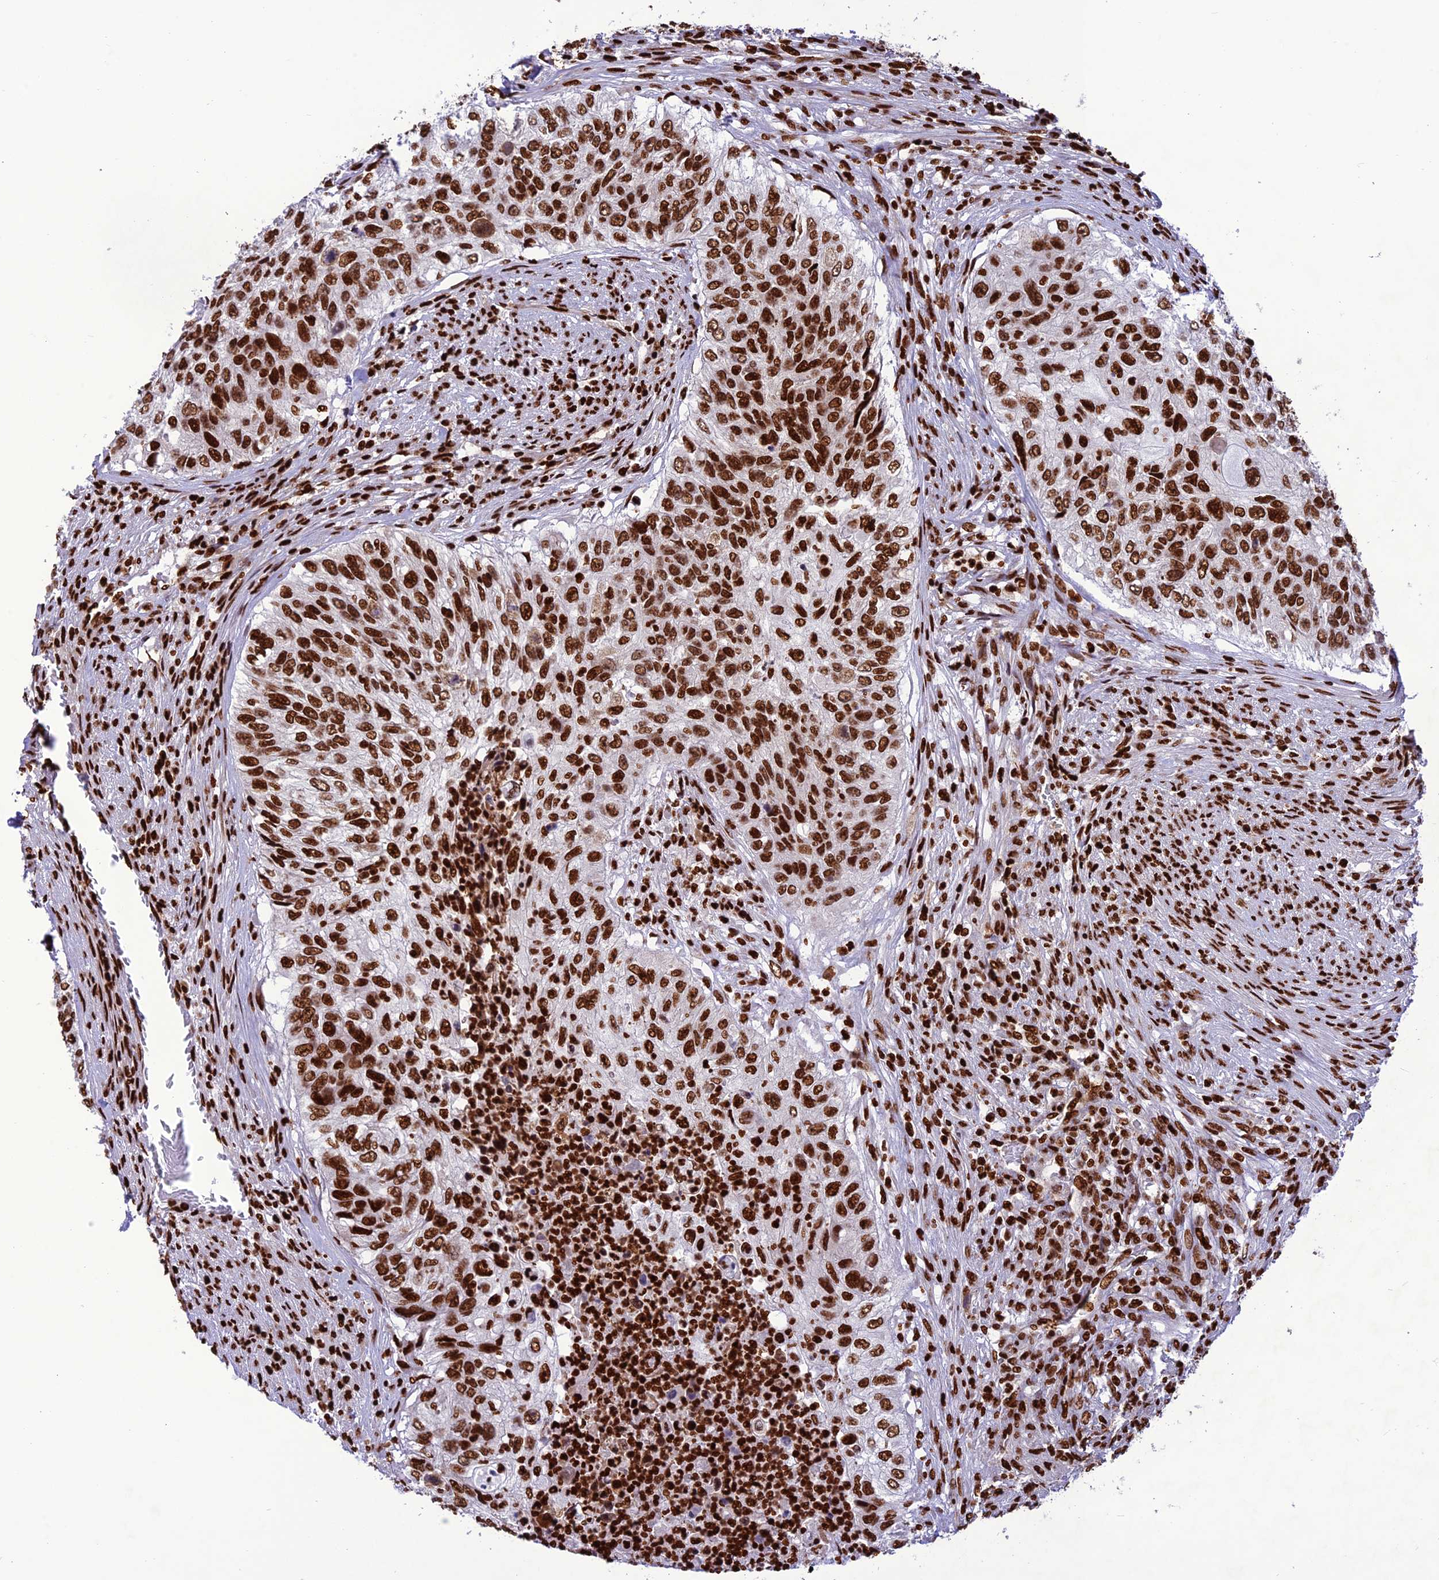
{"staining": {"intensity": "strong", "quantity": ">75%", "location": "nuclear"}, "tissue": "urothelial cancer", "cell_type": "Tumor cells", "image_type": "cancer", "snomed": [{"axis": "morphology", "description": "Urothelial carcinoma, High grade"}, {"axis": "topography", "description": "Urinary bladder"}], "caption": "Immunohistochemistry (IHC) (DAB) staining of urothelial cancer exhibits strong nuclear protein positivity in about >75% of tumor cells.", "gene": "INO80E", "patient": {"sex": "female", "age": 60}}